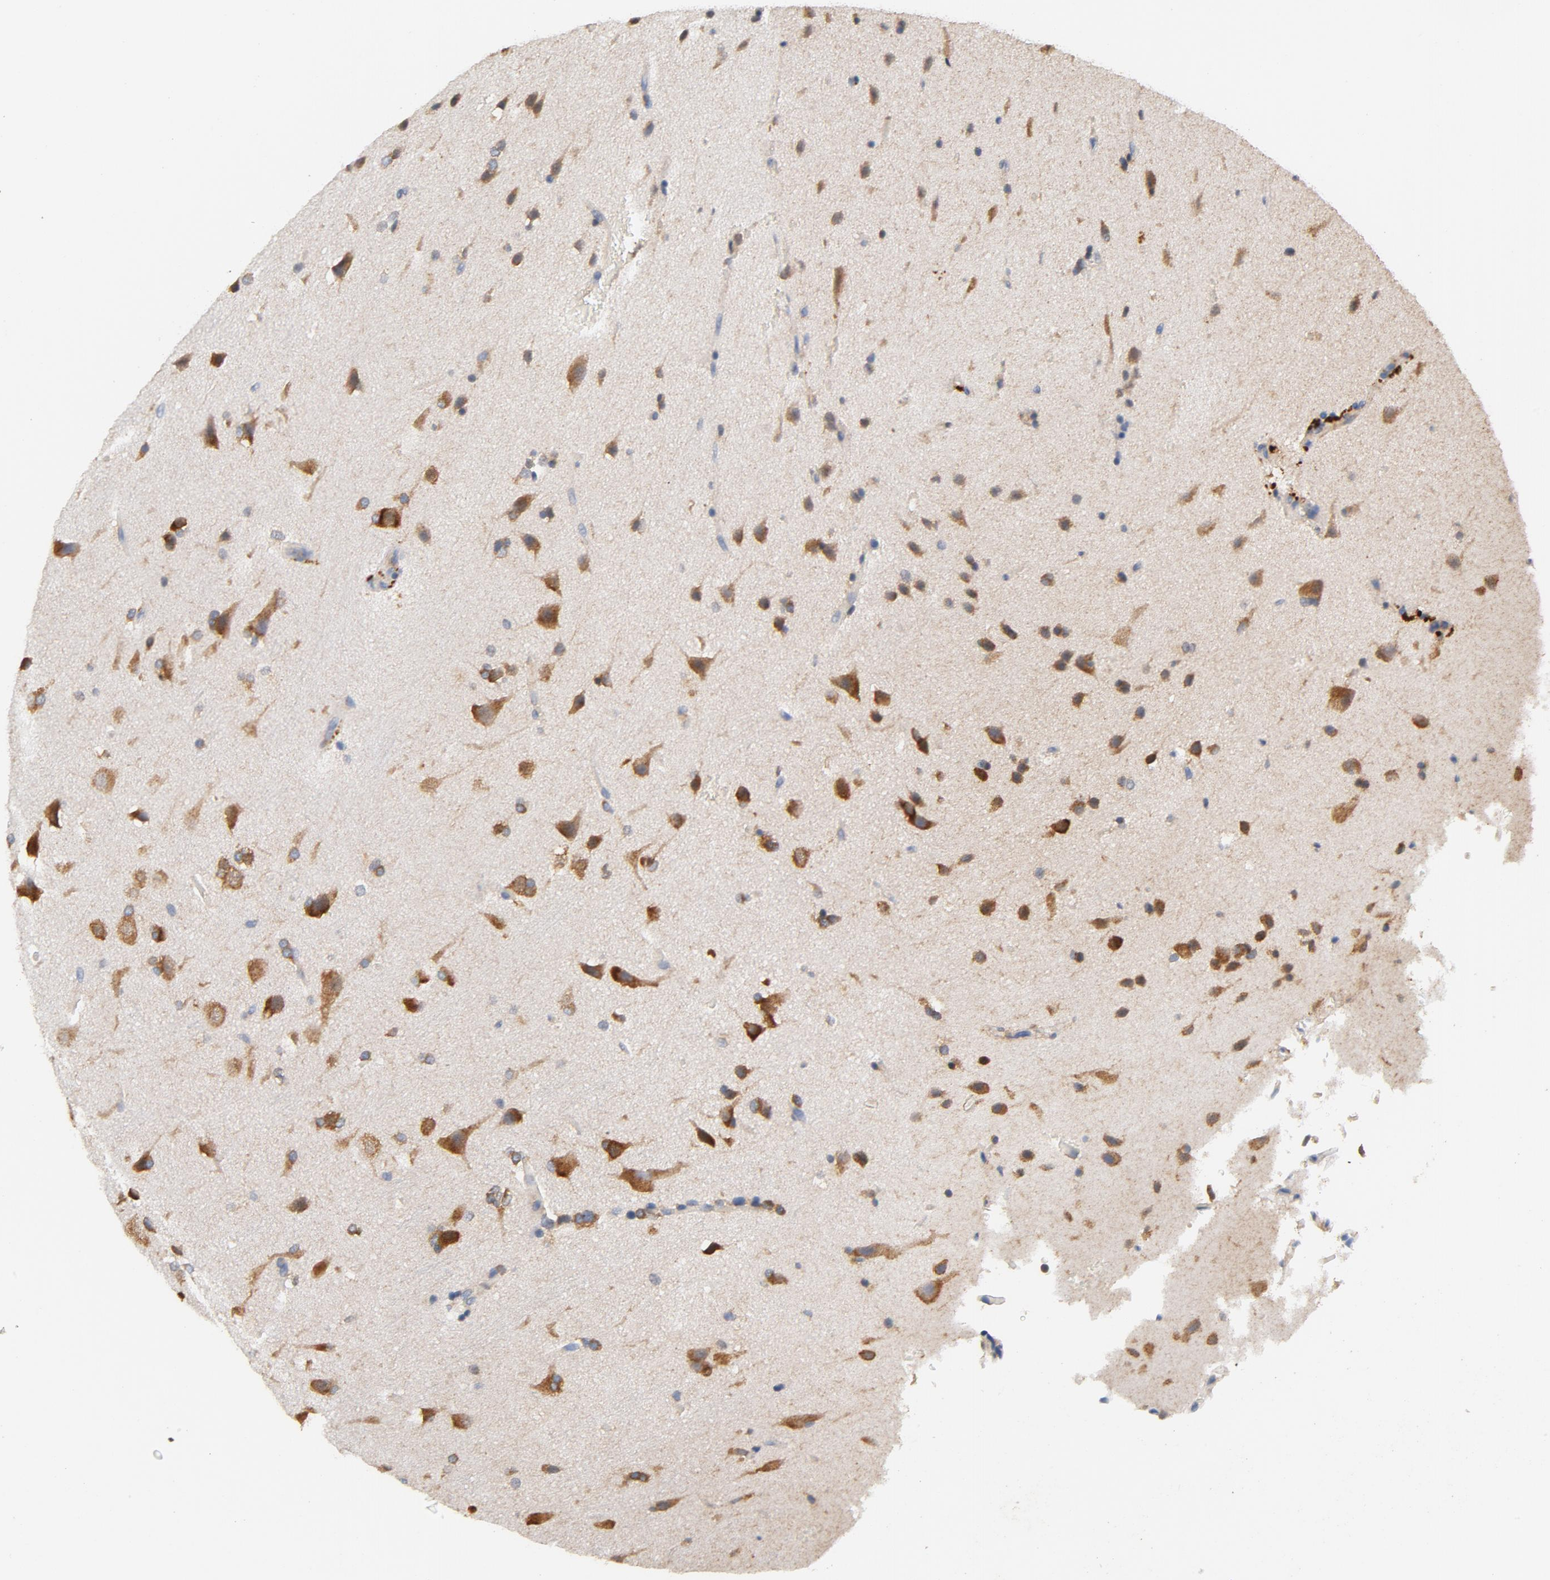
{"staining": {"intensity": "moderate", "quantity": ">75%", "location": "cytoplasmic/membranous"}, "tissue": "glioma", "cell_type": "Tumor cells", "image_type": "cancer", "snomed": [{"axis": "morphology", "description": "Glioma, malignant, Low grade"}, {"axis": "topography", "description": "Cerebral cortex"}], "caption": "Glioma tissue demonstrates moderate cytoplasmic/membranous staining in about >75% of tumor cells, visualized by immunohistochemistry.", "gene": "DDX6", "patient": {"sex": "female", "age": 47}}